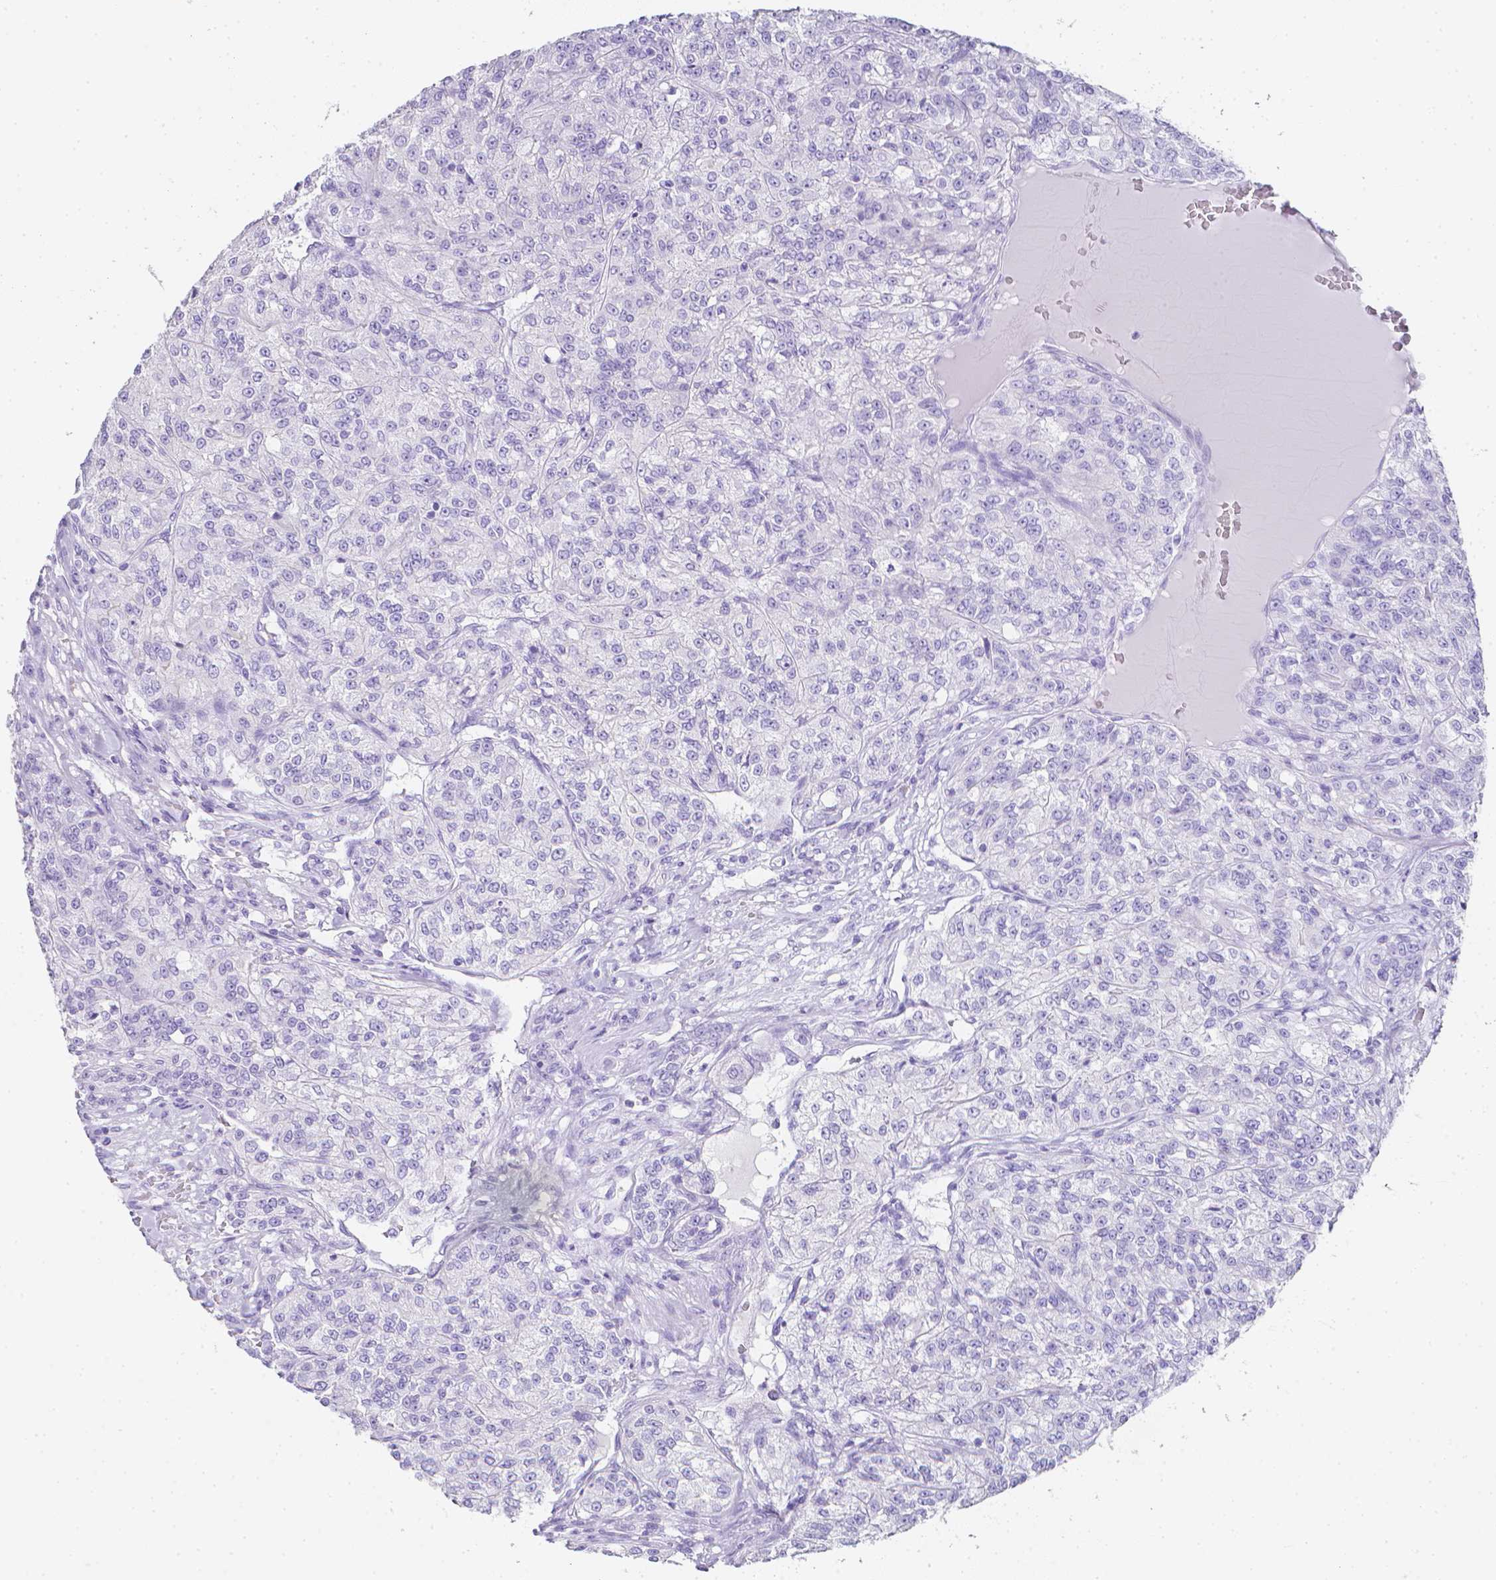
{"staining": {"intensity": "negative", "quantity": "none", "location": "none"}, "tissue": "renal cancer", "cell_type": "Tumor cells", "image_type": "cancer", "snomed": [{"axis": "morphology", "description": "Adenocarcinoma, NOS"}, {"axis": "topography", "description": "Kidney"}], "caption": "Photomicrograph shows no protein positivity in tumor cells of renal cancer (adenocarcinoma) tissue. Nuclei are stained in blue.", "gene": "LGALS4", "patient": {"sex": "female", "age": 63}}